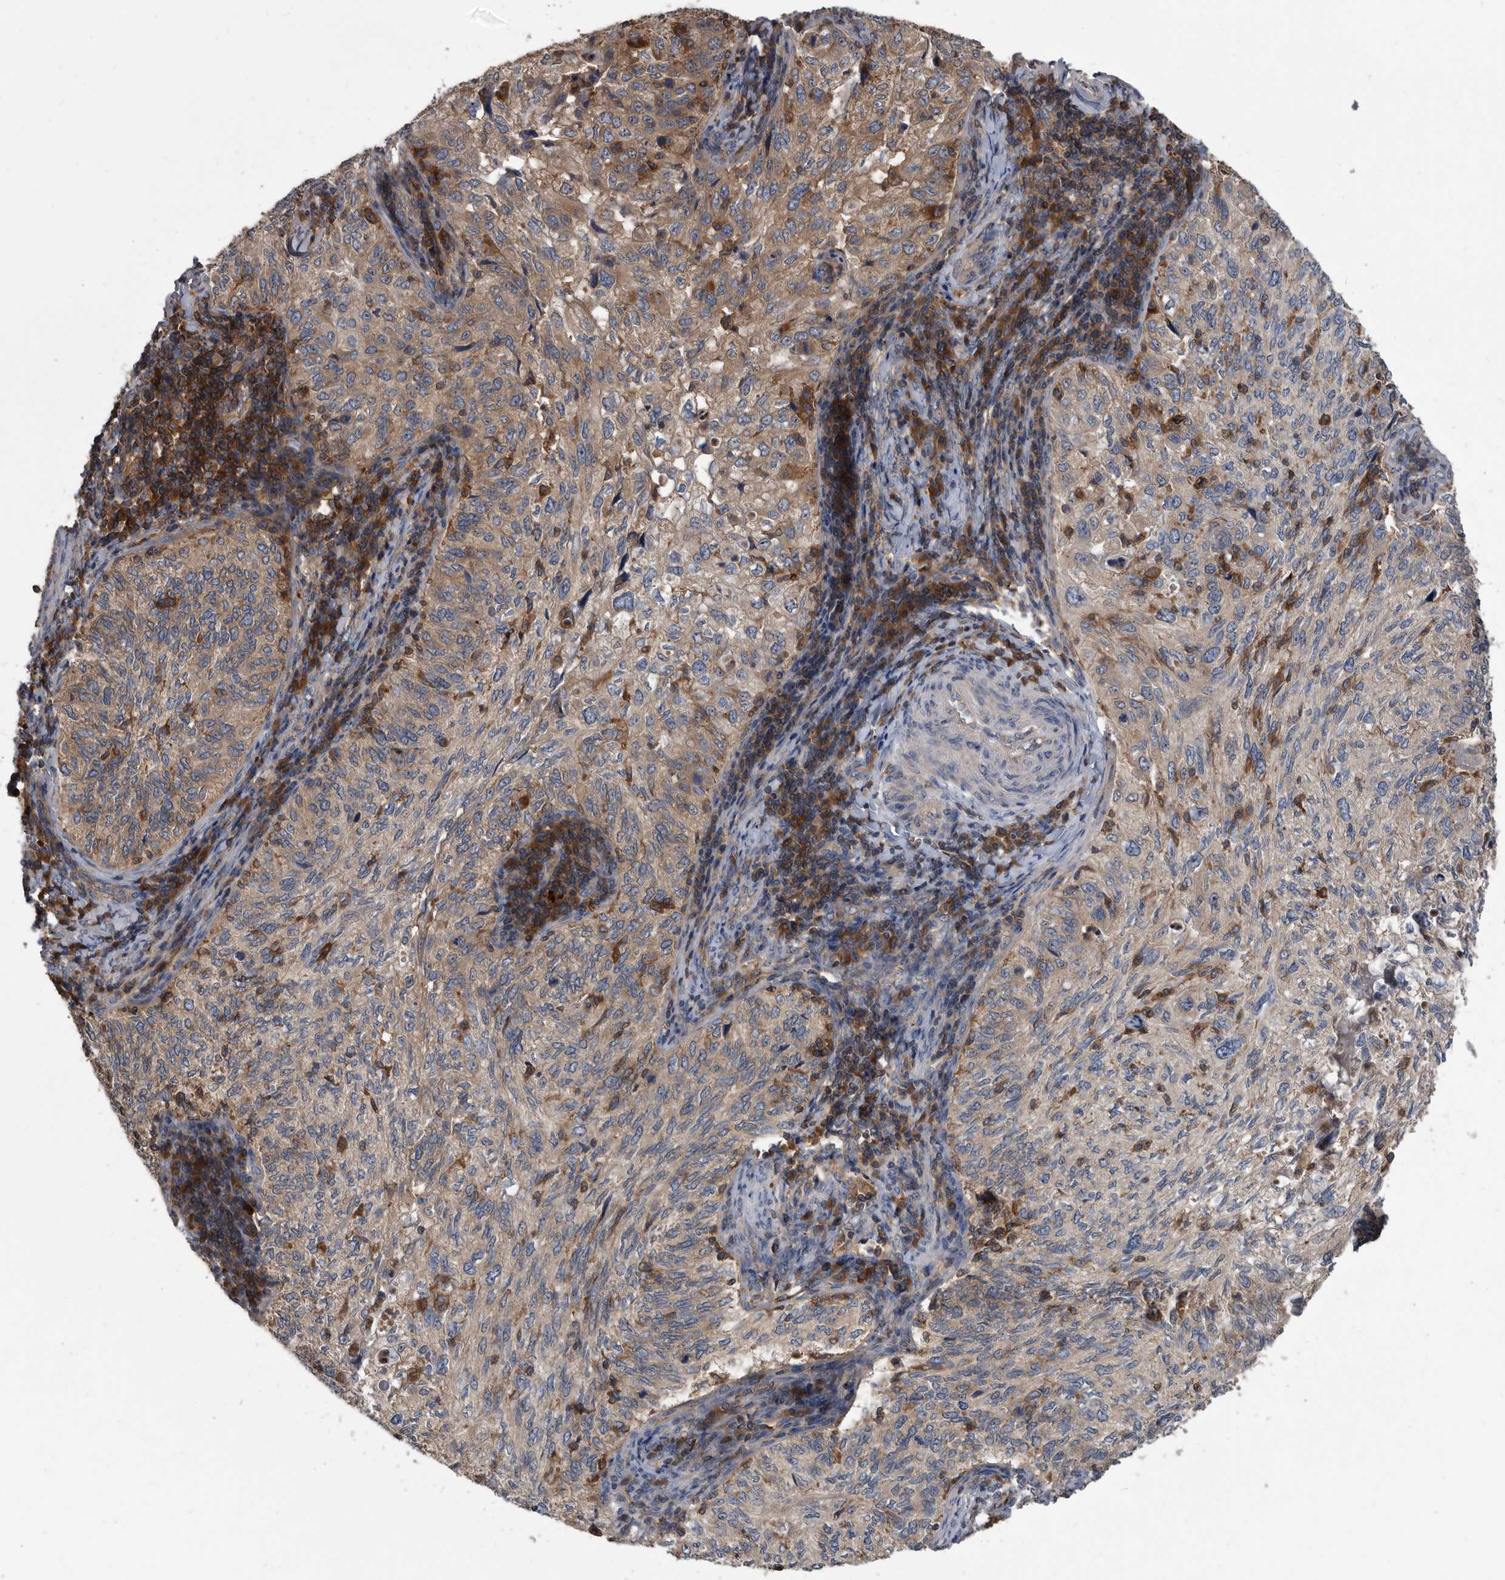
{"staining": {"intensity": "weak", "quantity": ">75%", "location": "cytoplasmic/membranous"}, "tissue": "cervical cancer", "cell_type": "Tumor cells", "image_type": "cancer", "snomed": [{"axis": "morphology", "description": "Squamous cell carcinoma, NOS"}, {"axis": "topography", "description": "Cervix"}], "caption": "A micrograph of squamous cell carcinoma (cervical) stained for a protein exhibits weak cytoplasmic/membranous brown staining in tumor cells.", "gene": "APEH", "patient": {"sex": "female", "age": 30}}